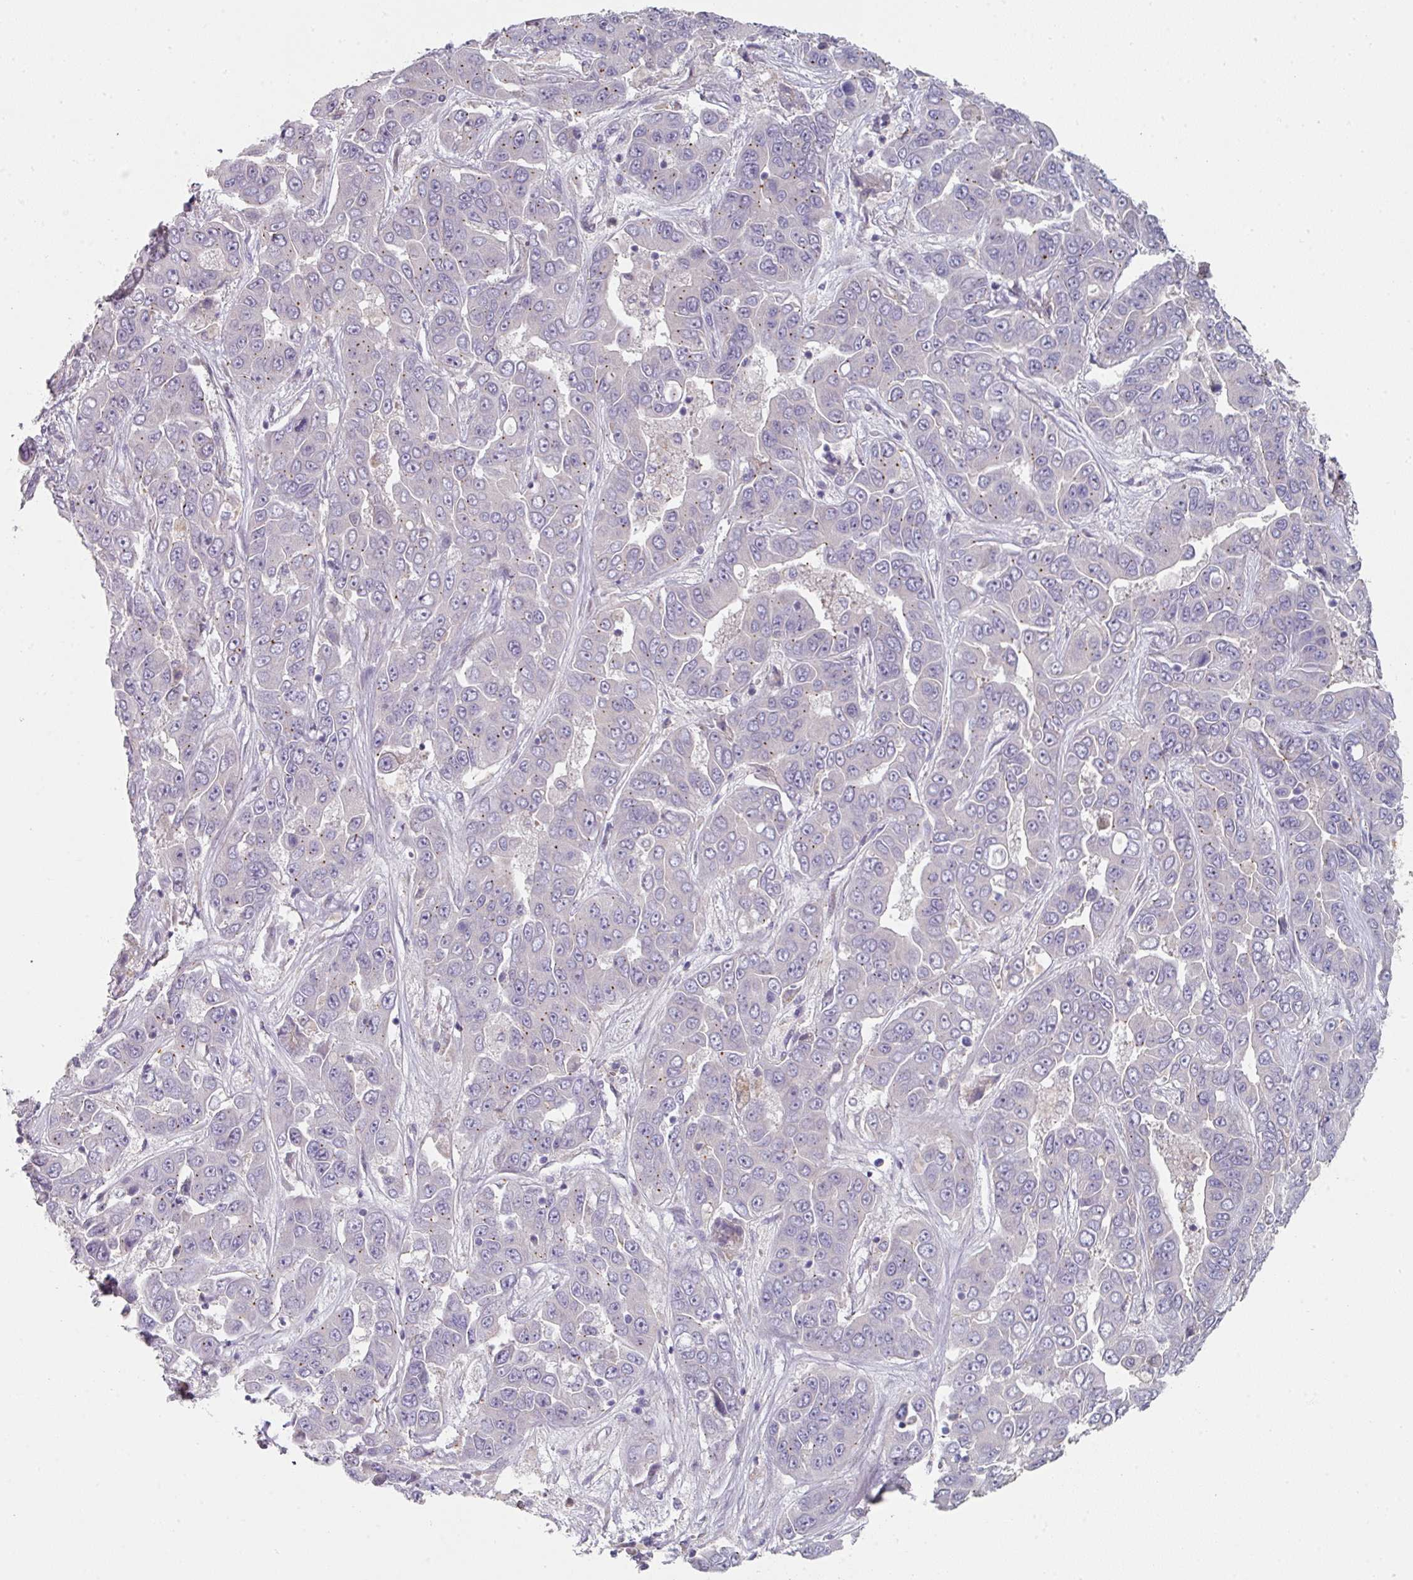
{"staining": {"intensity": "negative", "quantity": "none", "location": "none"}, "tissue": "liver cancer", "cell_type": "Tumor cells", "image_type": "cancer", "snomed": [{"axis": "morphology", "description": "Cholangiocarcinoma"}, {"axis": "topography", "description": "Liver"}], "caption": "This is a photomicrograph of immunohistochemistry staining of liver cancer, which shows no expression in tumor cells.", "gene": "WSB2", "patient": {"sex": "female", "age": 52}}